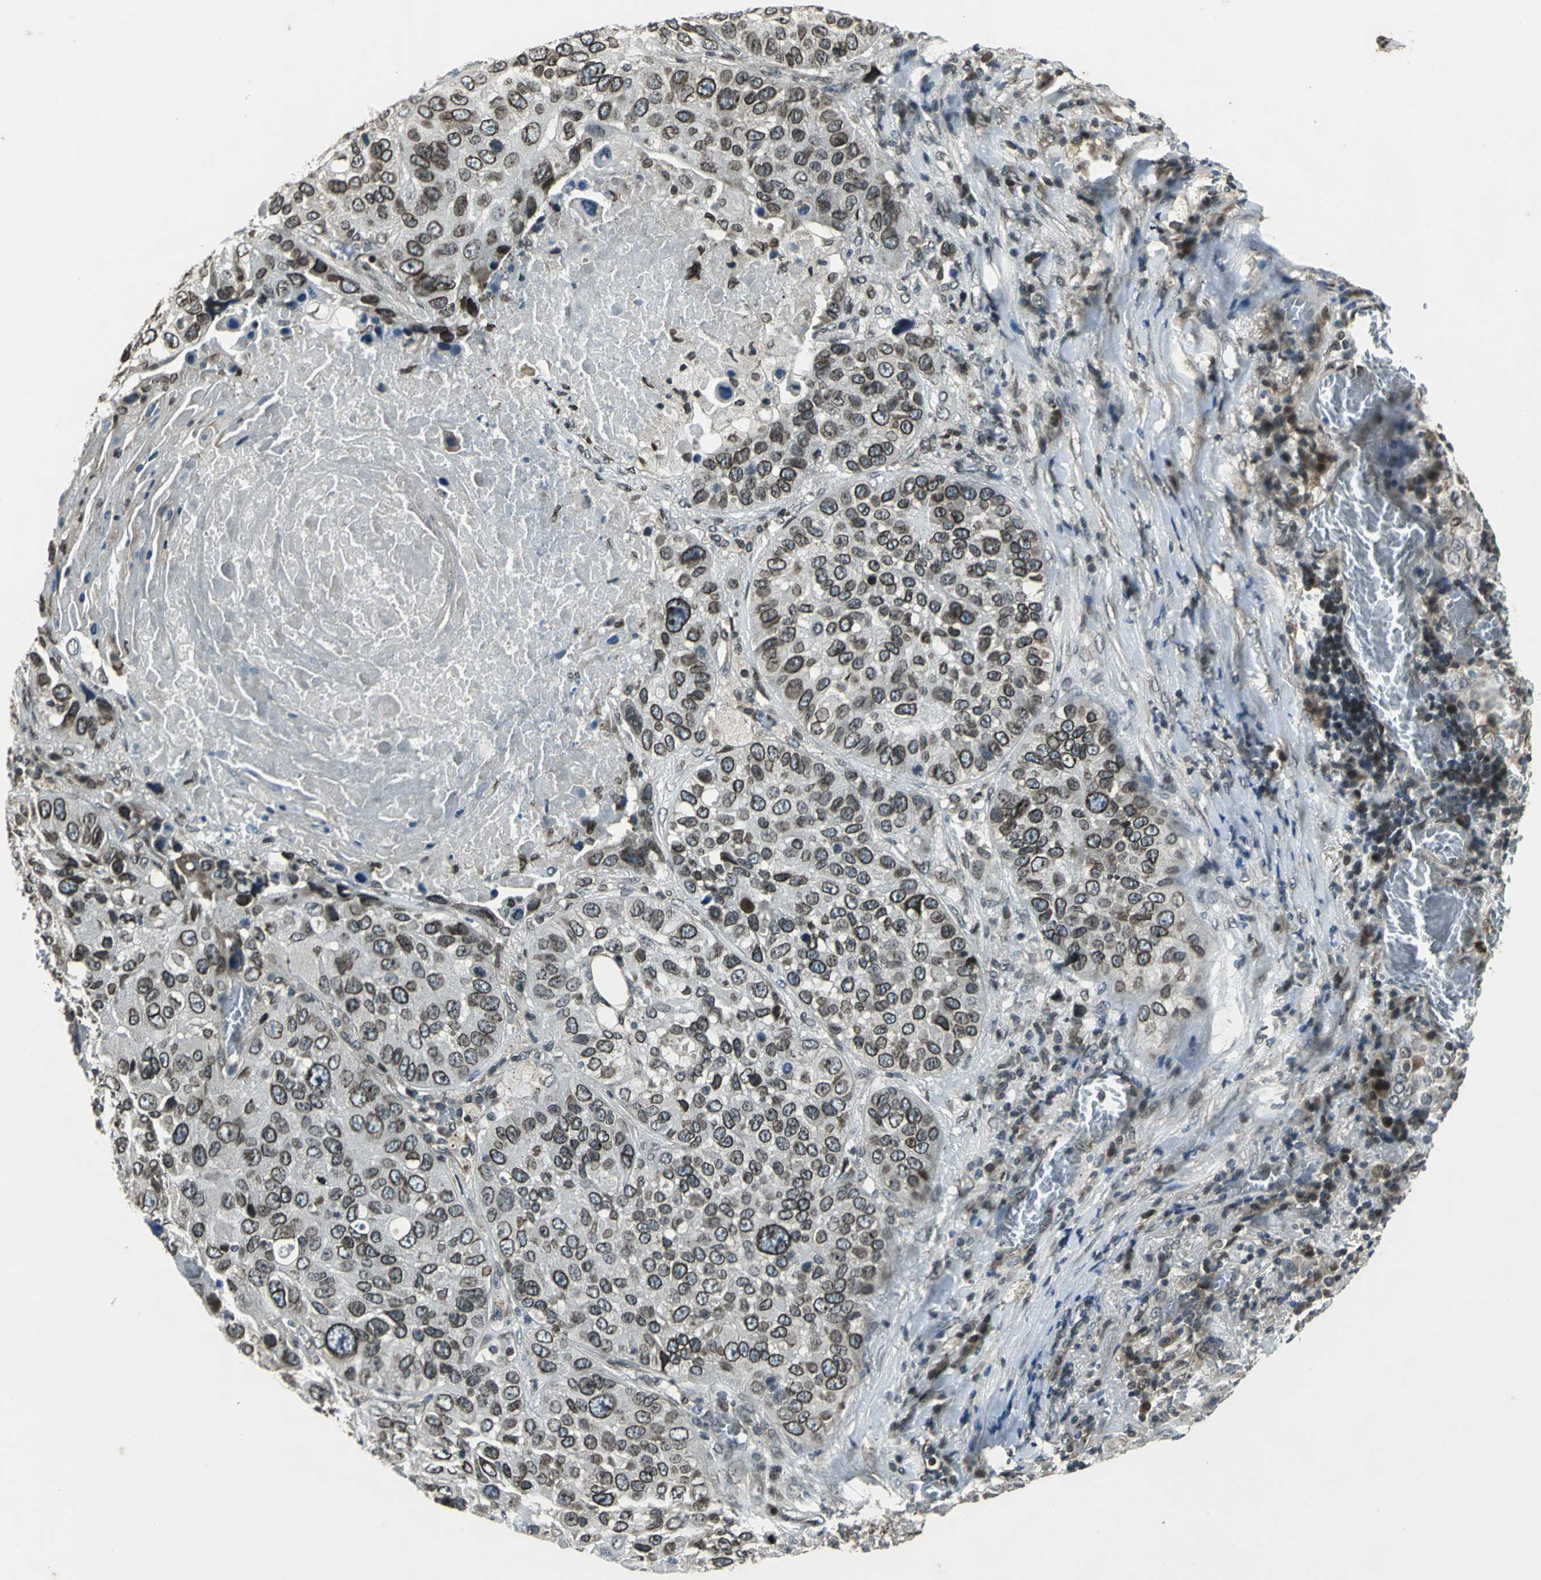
{"staining": {"intensity": "strong", "quantity": "25%-75%", "location": "cytoplasmic/membranous,nuclear"}, "tissue": "lung cancer", "cell_type": "Tumor cells", "image_type": "cancer", "snomed": [{"axis": "morphology", "description": "Squamous cell carcinoma, NOS"}, {"axis": "topography", "description": "Lung"}], "caption": "This micrograph reveals immunohistochemistry (IHC) staining of lung squamous cell carcinoma, with high strong cytoplasmic/membranous and nuclear staining in approximately 25%-75% of tumor cells.", "gene": "BRIP1", "patient": {"sex": "male", "age": 57}}